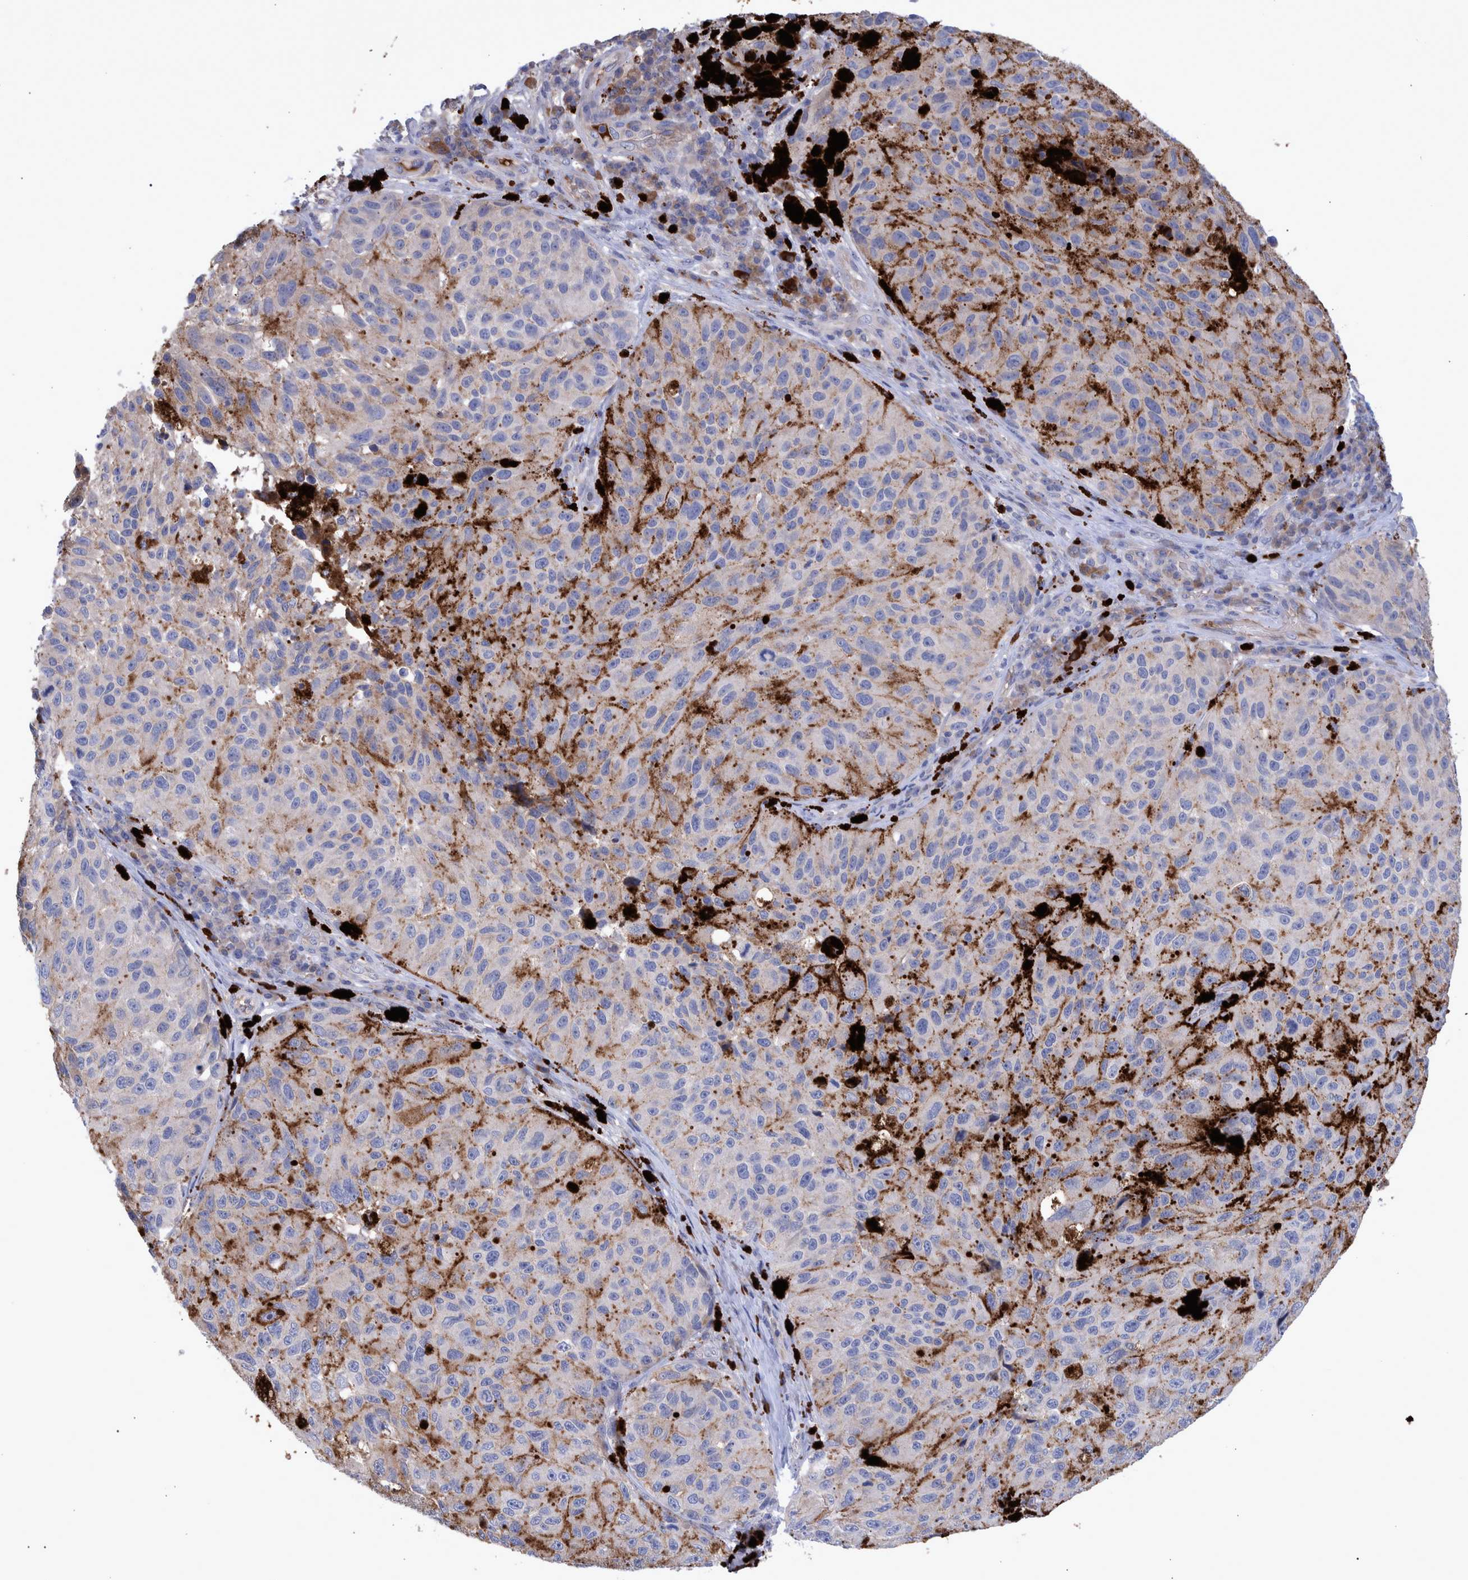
{"staining": {"intensity": "negative", "quantity": "none", "location": "none"}, "tissue": "melanoma", "cell_type": "Tumor cells", "image_type": "cancer", "snomed": [{"axis": "morphology", "description": "Malignant melanoma, NOS"}, {"axis": "topography", "description": "Skin"}], "caption": "Malignant melanoma was stained to show a protein in brown. There is no significant positivity in tumor cells.", "gene": "DLL4", "patient": {"sex": "female", "age": 73}}